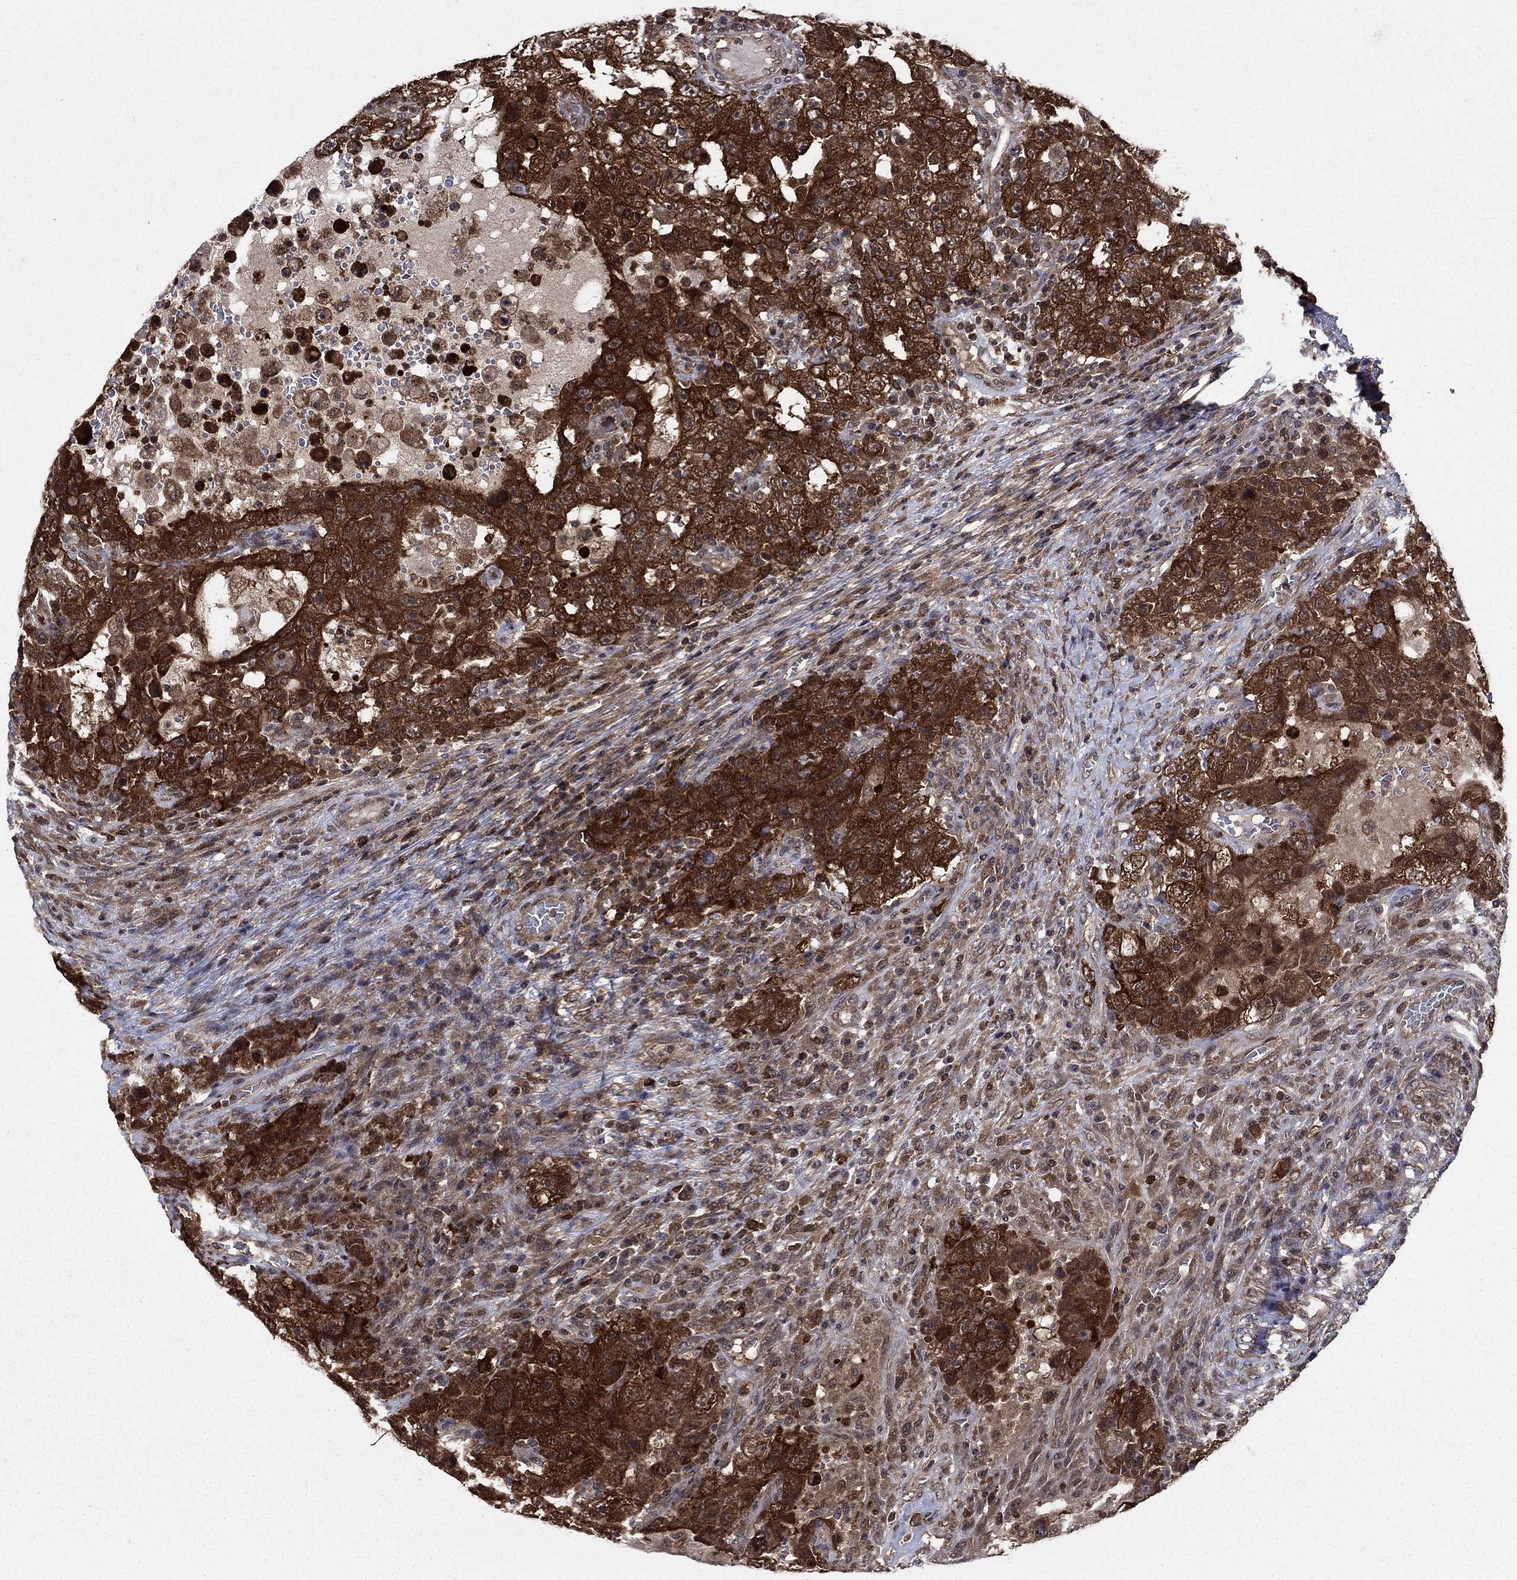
{"staining": {"intensity": "strong", "quantity": ">75%", "location": "cytoplasmic/membranous"}, "tissue": "testis cancer", "cell_type": "Tumor cells", "image_type": "cancer", "snomed": [{"axis": "morphology", "description": "Carcinoma, Embryonal, NOS"}, {"axis": "topography", "description": "Testis"}], "caption": "Testis cancer (embryonal carcinoma) tissue demonstrates strong cytoplasmic/membranous staining in approximately >75% of tumor cells, visualized by immunohistochemistry. (DAB = brown stain, brightfield microscopy at high magnification).", "gene": "CACYBP", "patient": {"sex": "male", "age": 26}}